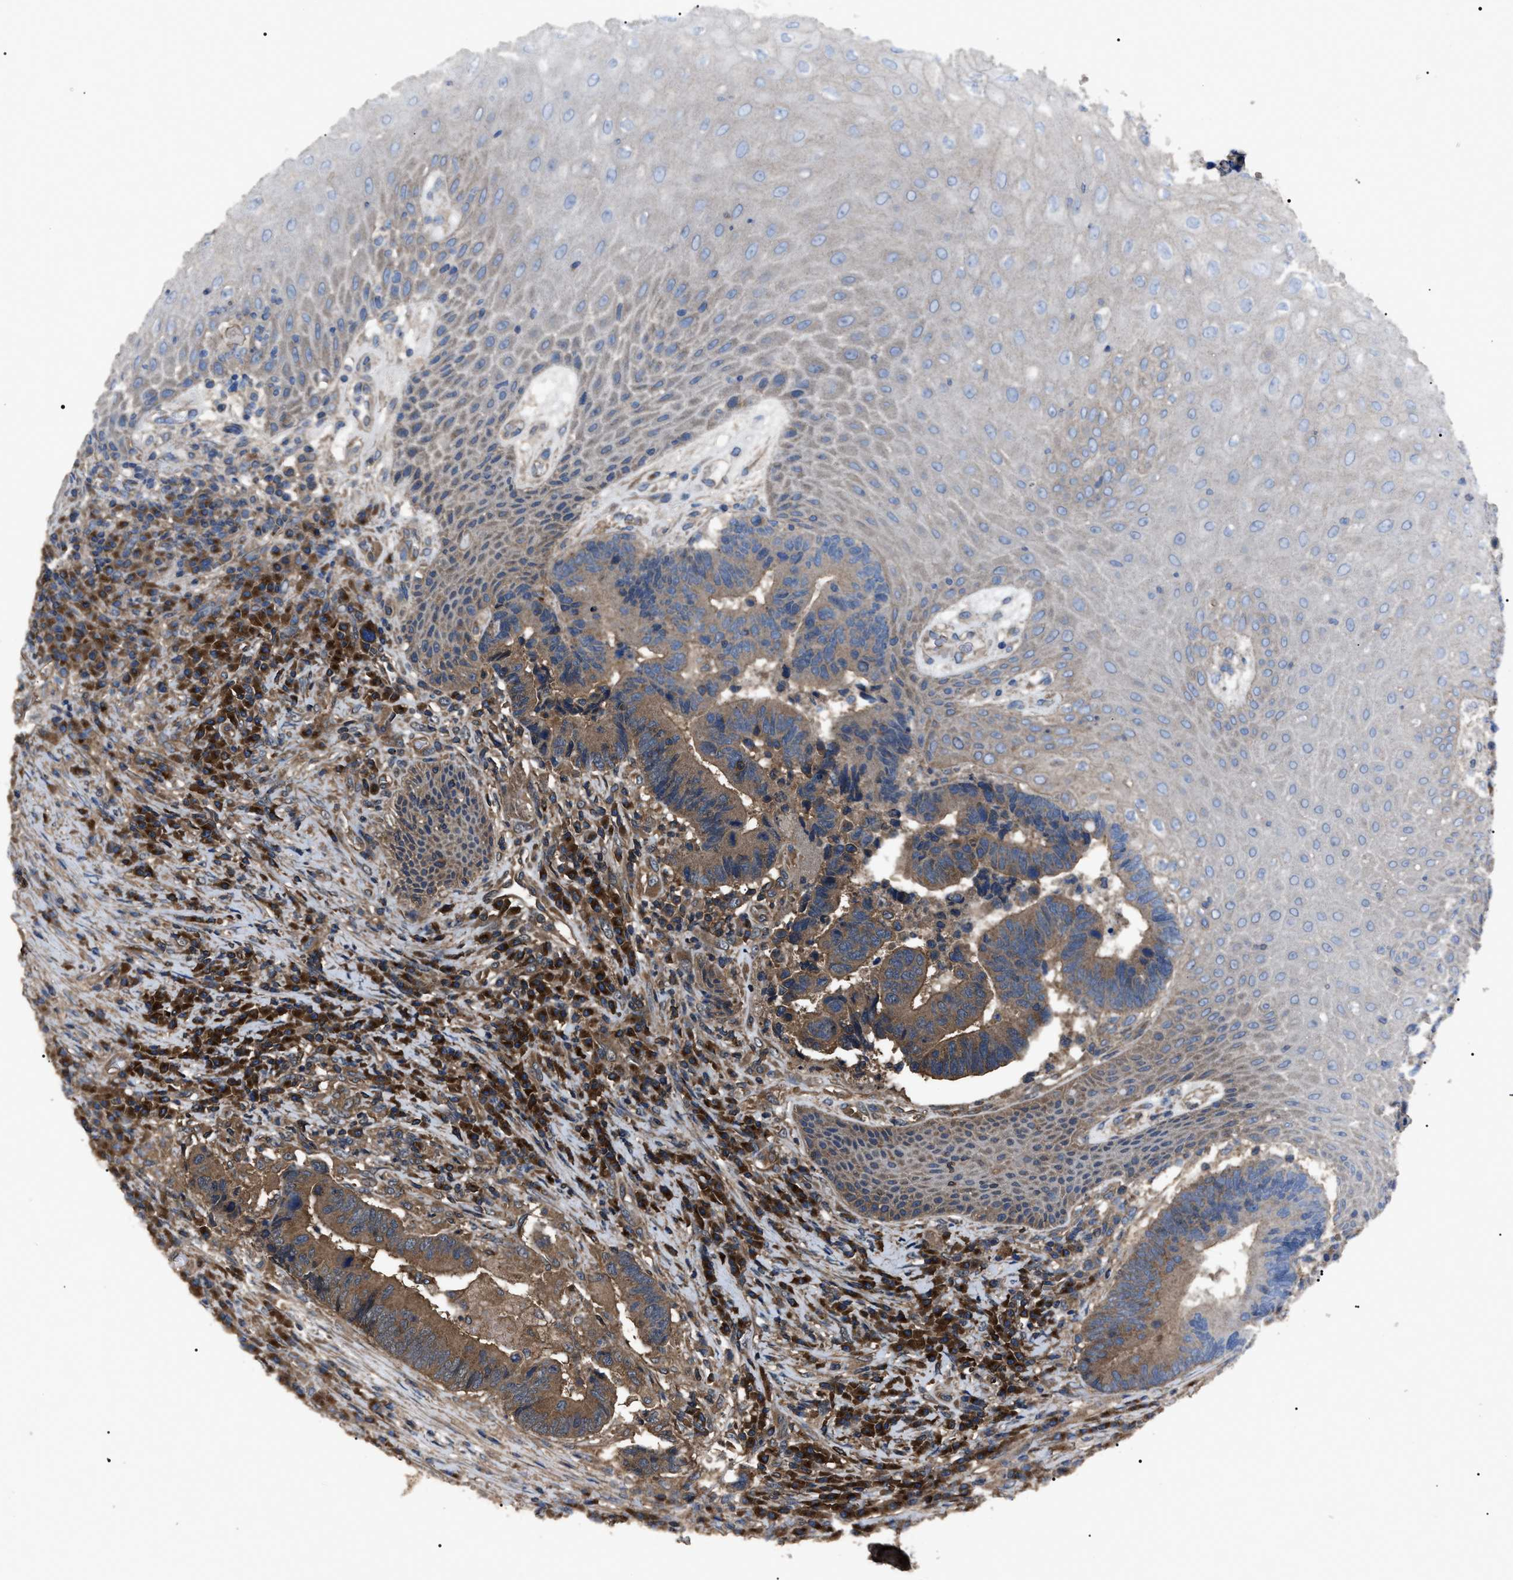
{"staining": {"intensity": "moderate", "quantity": "25%-75%", "location": "cytoplasmic/membranous"}, "tissue": "colorectal cancer", "cell_type": "Tumor cells", "image_type": "cancer", "snomed": [{"axis": "morphology", "description": "Adenocarcinoma, NOS"}, {"axis": "topography", "description": "Rectum"}, {"axis": "topography", "description": "Anal"}], "caption": "Brown immunohistochemical staining in human adenocarcinoma (colorectal) displays moderate cytoplasmic/membranous staining in about 25%-75% of tumor cells.", "gene": "RNF216", "patient": {"sex": "female", "age": 89}}